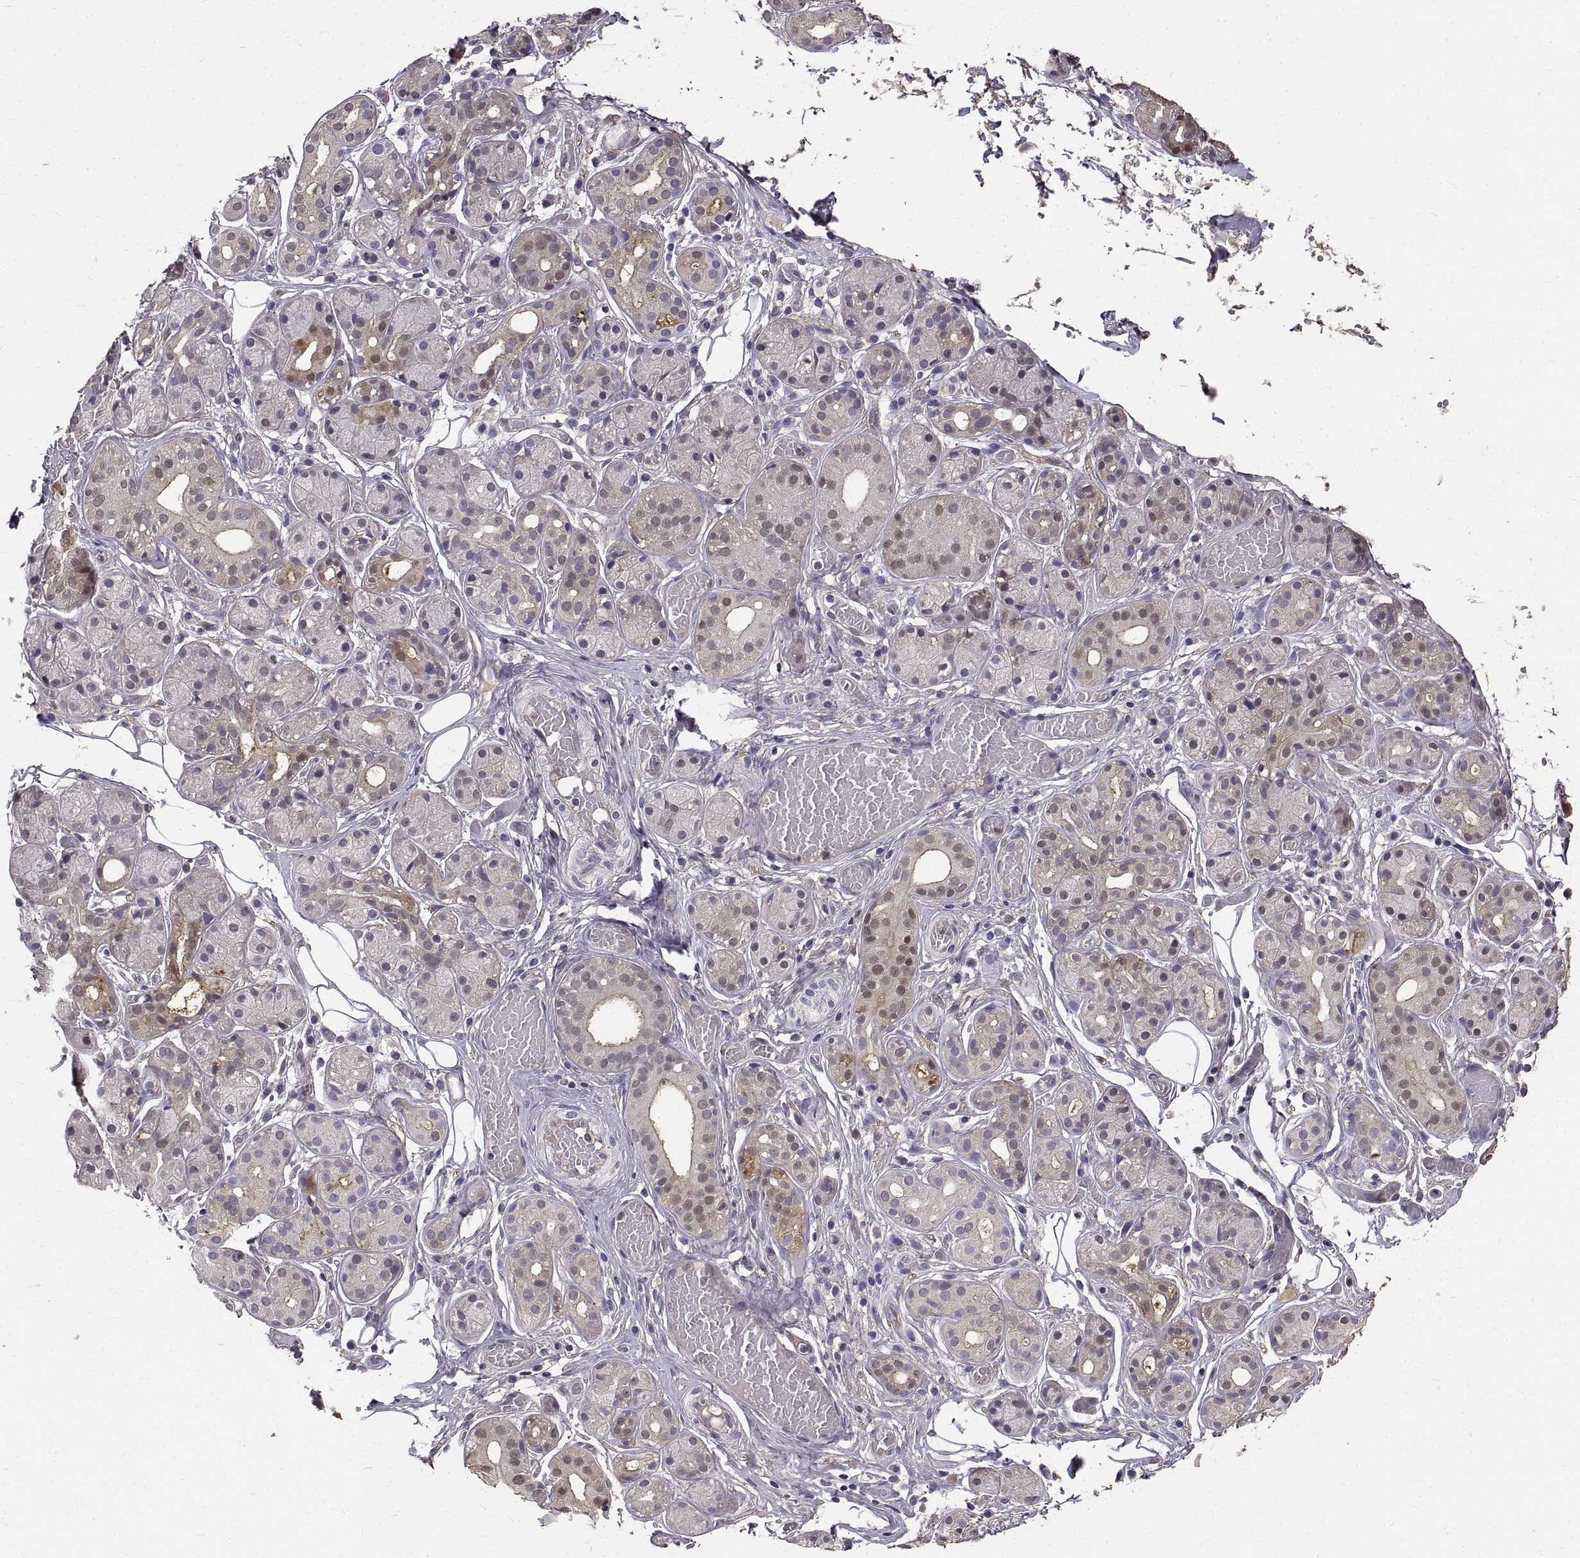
{"staining": {"intensity": "weak", "quantity": "<25%", "location": "cytoplasmic/membranous"}, "tissue": "salivary gland", "cell_type": "Glandular cells", "image_type": "normal", "snomed": [{"axis": "morphology", "description": "Normal tissue, NOS"}, {"axis": "topography", "description": "Salivary gland"}, {"axis": "topography", "description": "Peripheral nerve tissue"}], "caption": "Immunohistochemistry (IHC) photomicrograph of unremarkable human salivary gland stained for a protein (brown), which reveals no positivity in glandular cells.", "gene": "PEA15", "patient": {"sex": "male", "age": 71}}